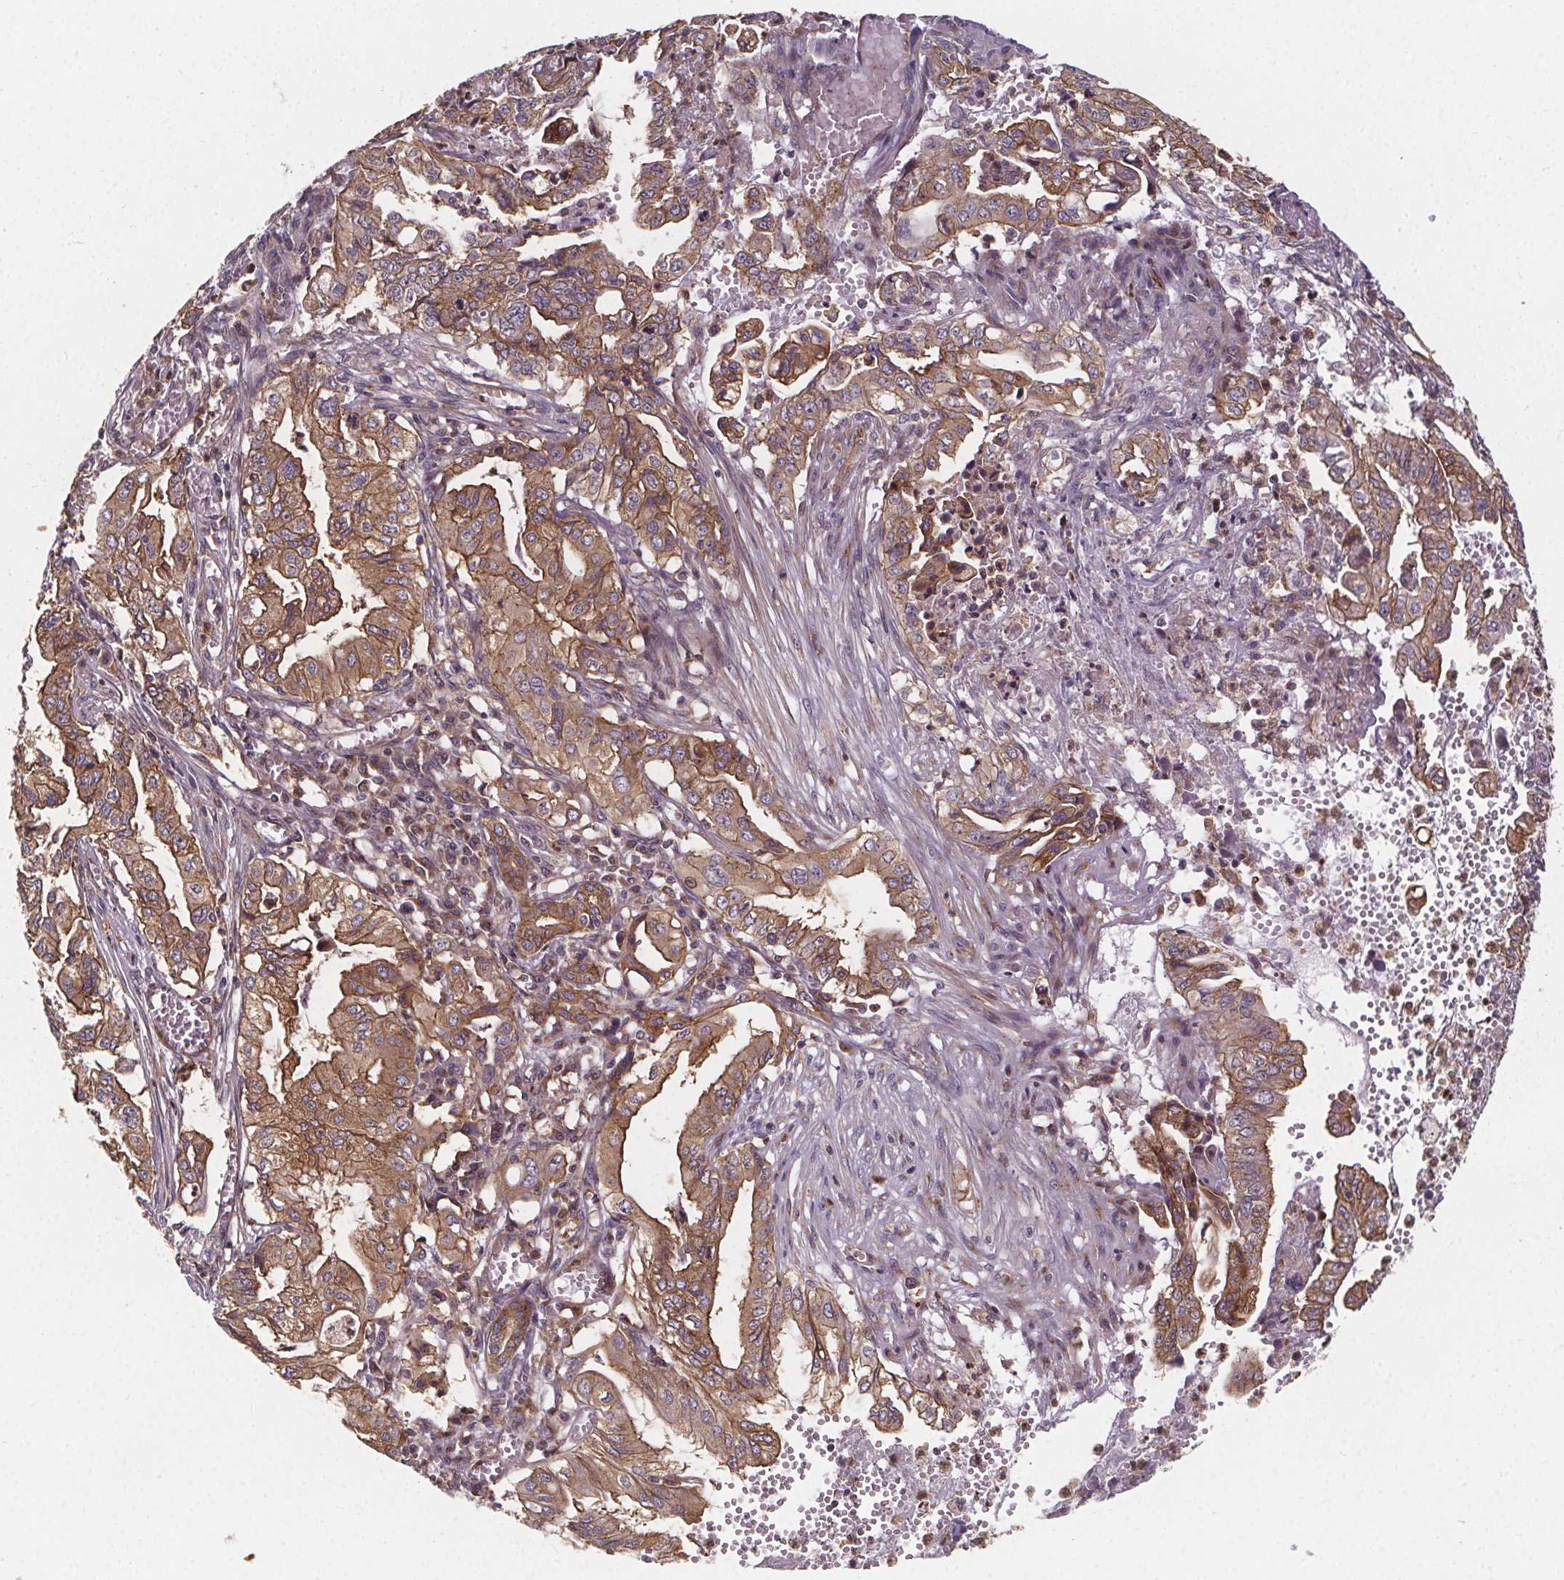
{"staining": {"intensity": "moderate", "quantity": ">75%", "location": "cytoplasmic/membranous"}, "tissue": "pancreatic cancer", "cell_type": "Tumor cells", "image_type": "cancer", "snomed": [{"axis": "morphology", "description": "Adenocarcinoma, NOS"}, {"axis": "topography", "description": "Pancreas"}], "caption": "Immunohistochemistry (IHC) photomicrograph of neoplastic tissue: human pancreatic adenocarcinoma stained using immunohistochemistry (IHC) exhibits medium levels of moderate protein expression localized specifically in the cytoplasmic/membranous of tumor cells, appearing as a cytoplasmic/membranous brown color.", "gene": "CLINT1", "patient": {"sex": "male", "age": 68}}